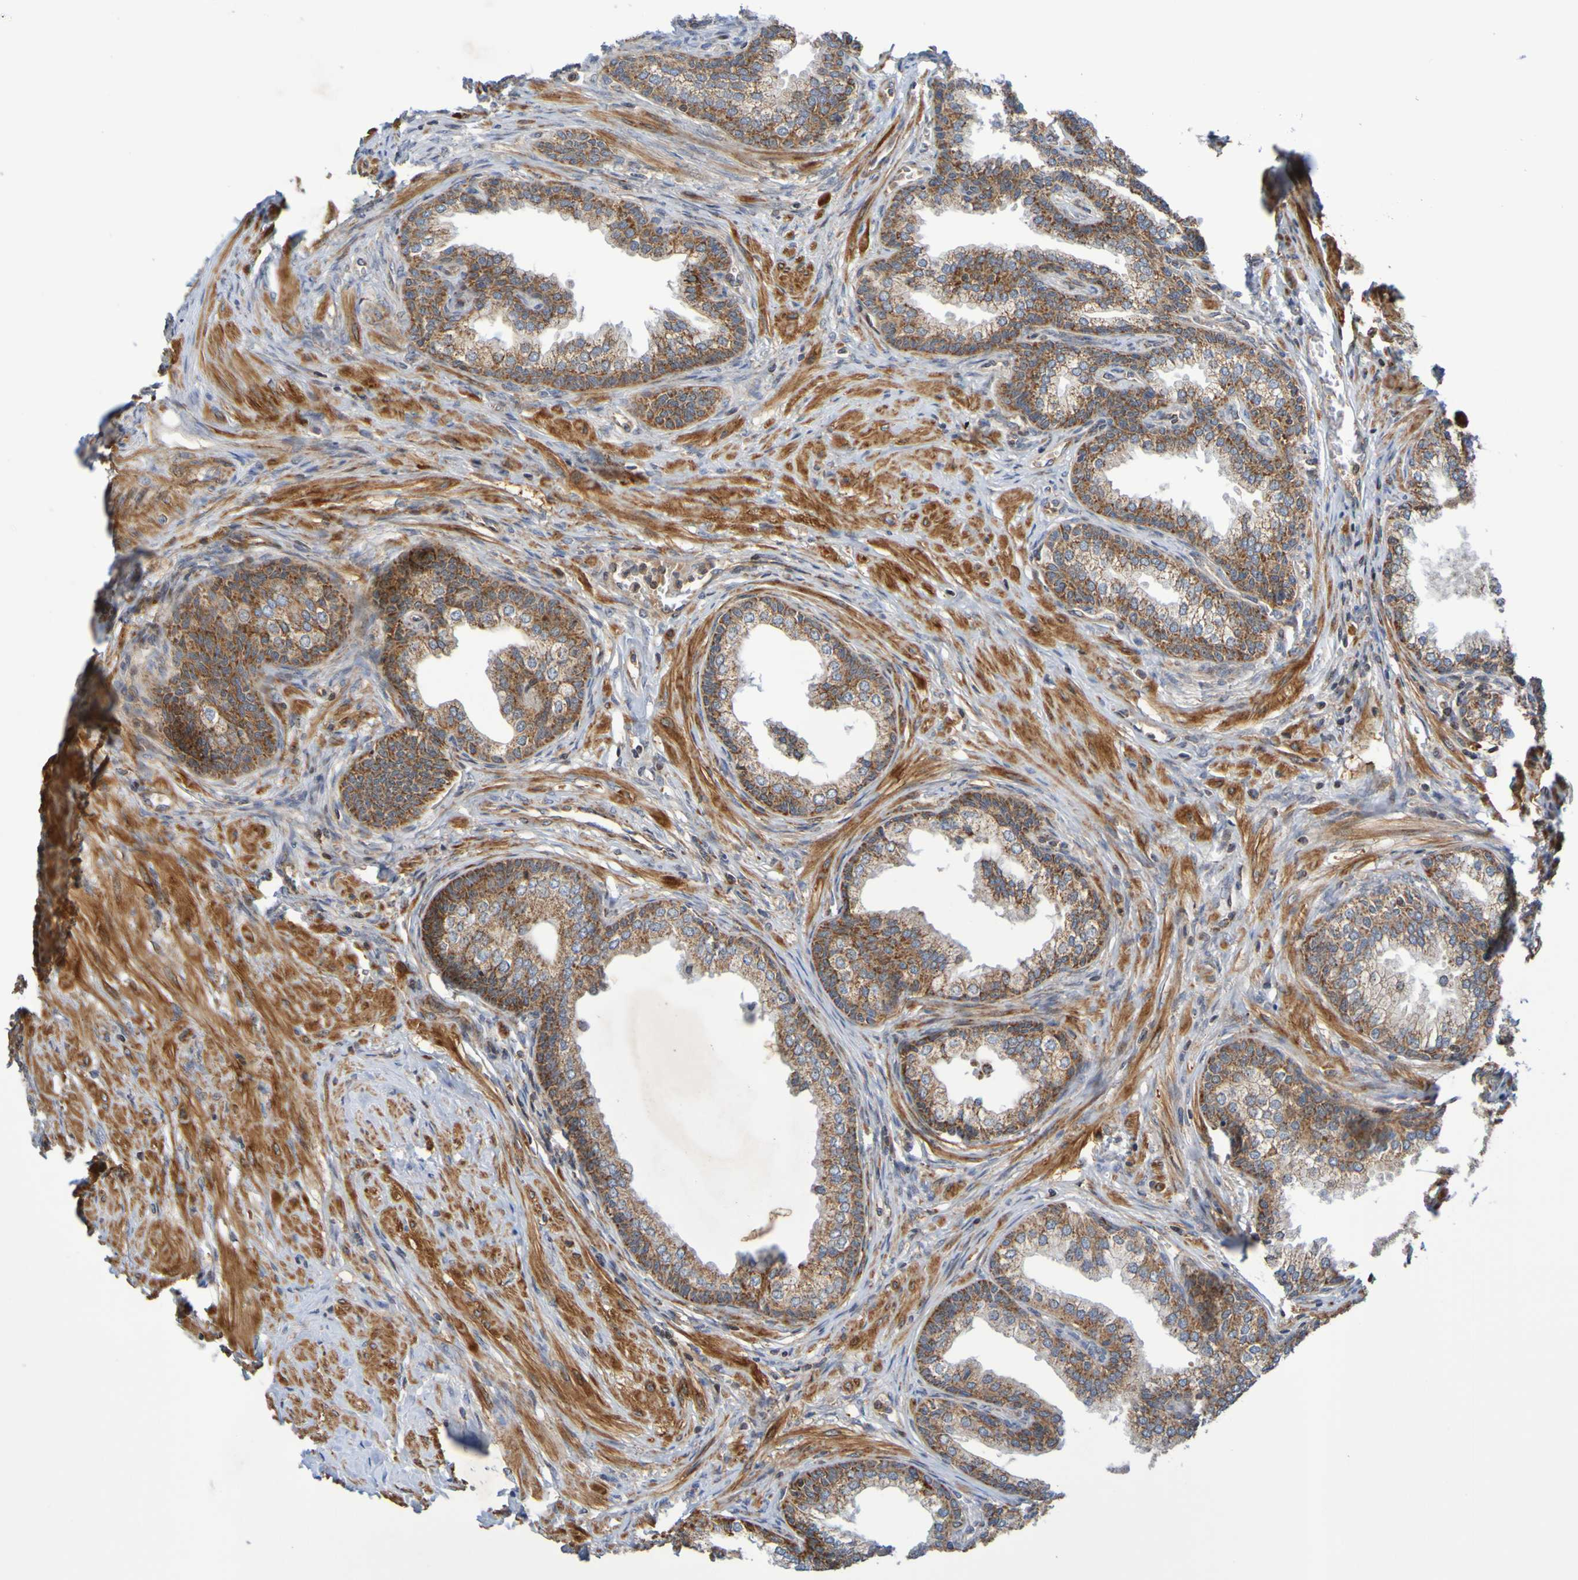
{"staining": {"intensity": "moderate", "quantity": ">75%", "location": "cytoplasmic/membranous"}, "tissue": "prostate", "cell_type": "Glandular cells", "image_type": "normal", "snomed": [{"axis": "morphology", "description": "Normal tissue, NOS"}, {"axis": "morphology", "description": "Urothelial carcinoma, Low grade"}, {"axis": "topography", "description": "Urinary bladder"}, {"axis": "topography", "description": "Prostate"}], "caption": "Immunohistochemical staining of normal prostate shows >75% levels of moderate cytoplasmic/membranous protein positivity in approximately >75% of glandular cells.", "gene": "CCDC51", "patient": {"sex": "male", "age": 60}}